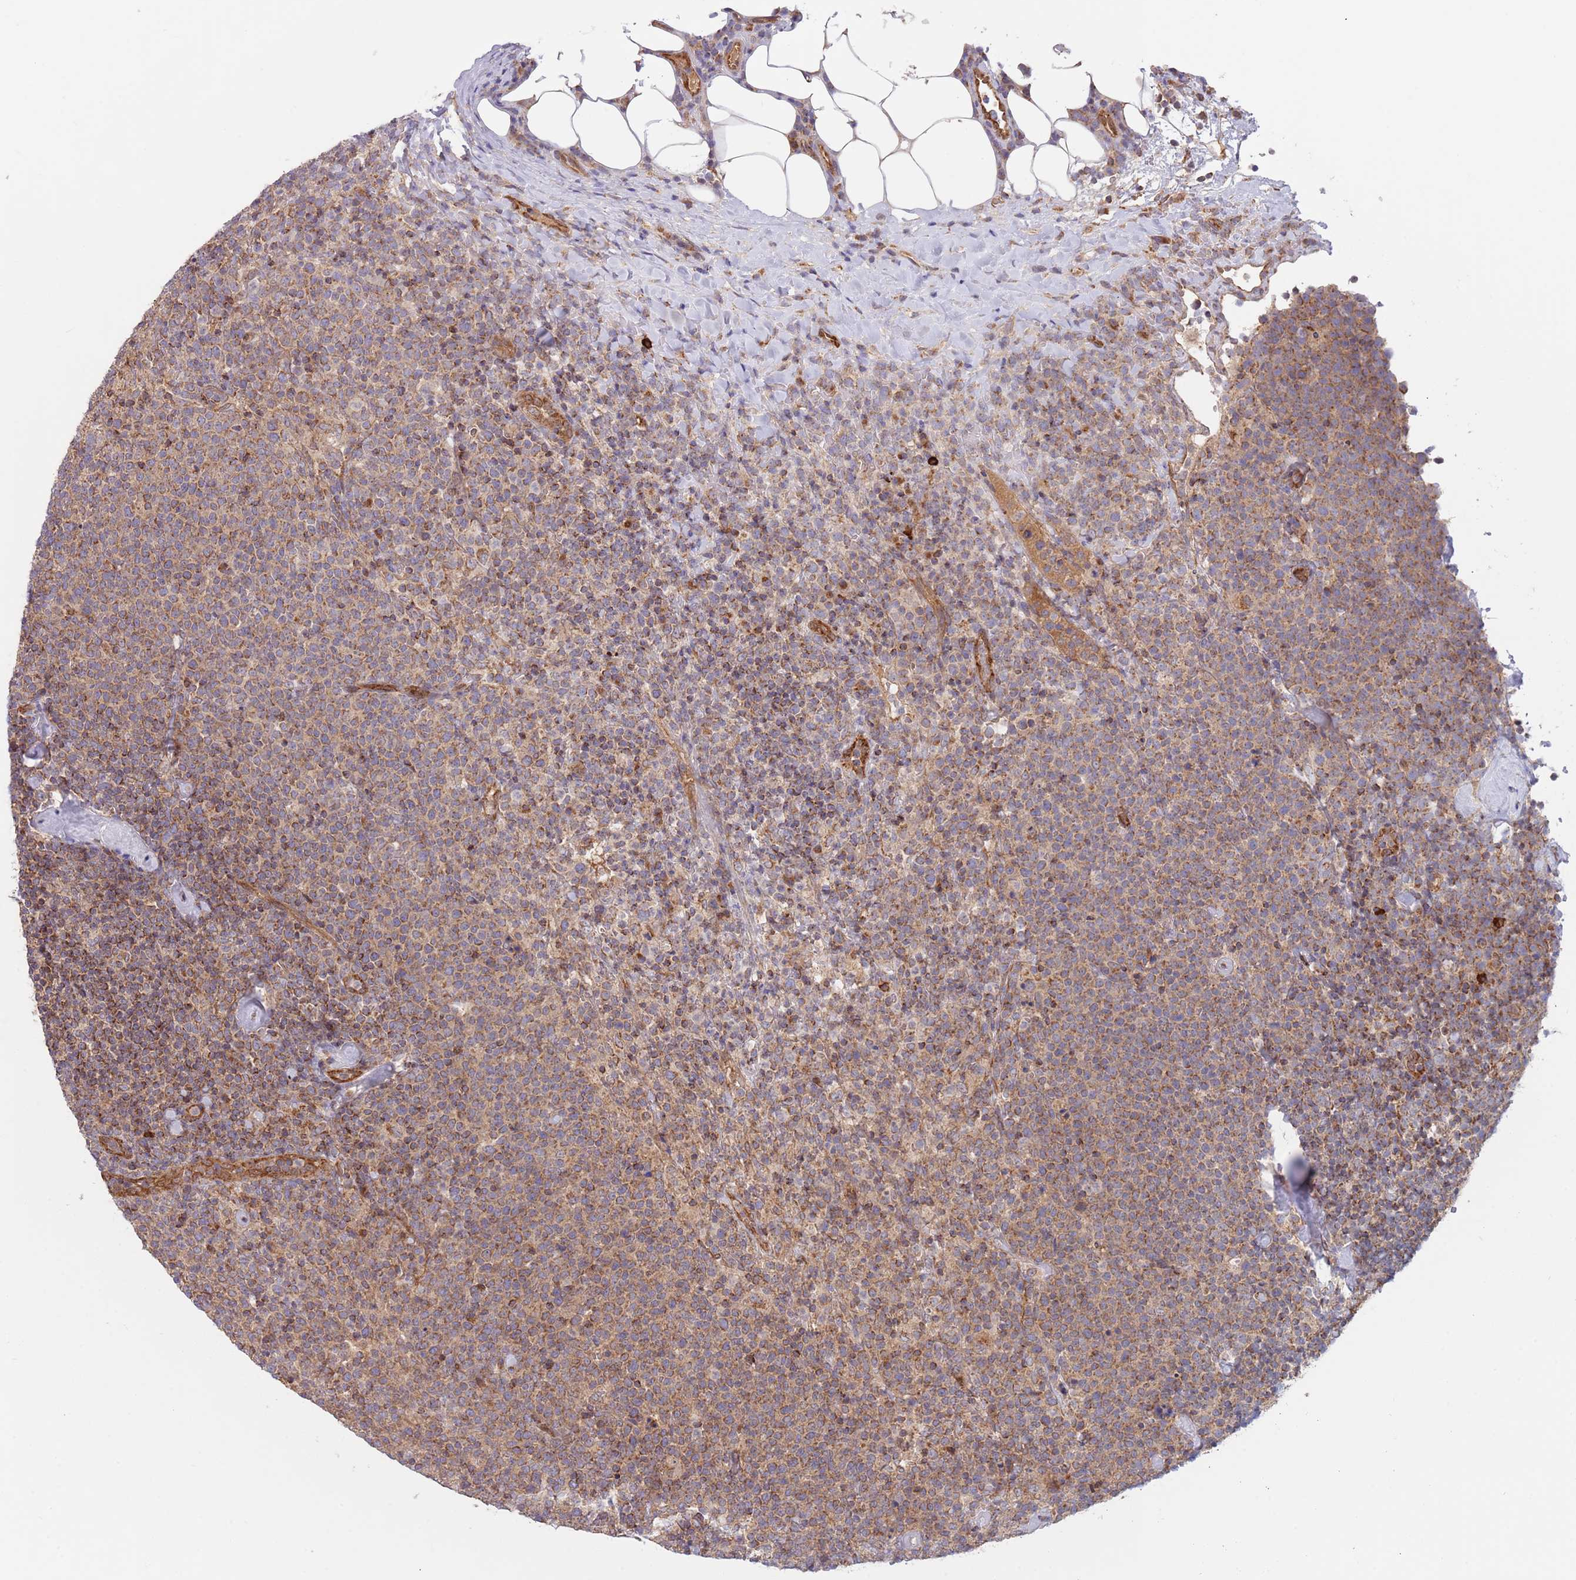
{"staining": {"intensity": "moderate", "quantity": "25%-75%", "location": "cytoplasmic/membranous"}, "tissue": "lymphoma", "cell_type": "Tumor cells", "image_type": "cancer", "snomed": [{"axis": "morphology", "description": "Malignant lymphoma, non-Hodgkin's type, High grade"}, {"axis": "topography", "description": "Lymph node"}], "caption": "Human lymphoma stained for a protein (brown) shows moderate cytoplasmic/membranous positive staining in about 25%-75% of tumor cells.", "gene": "GUK1", "patient": {"sex": "male", "age": 61}}